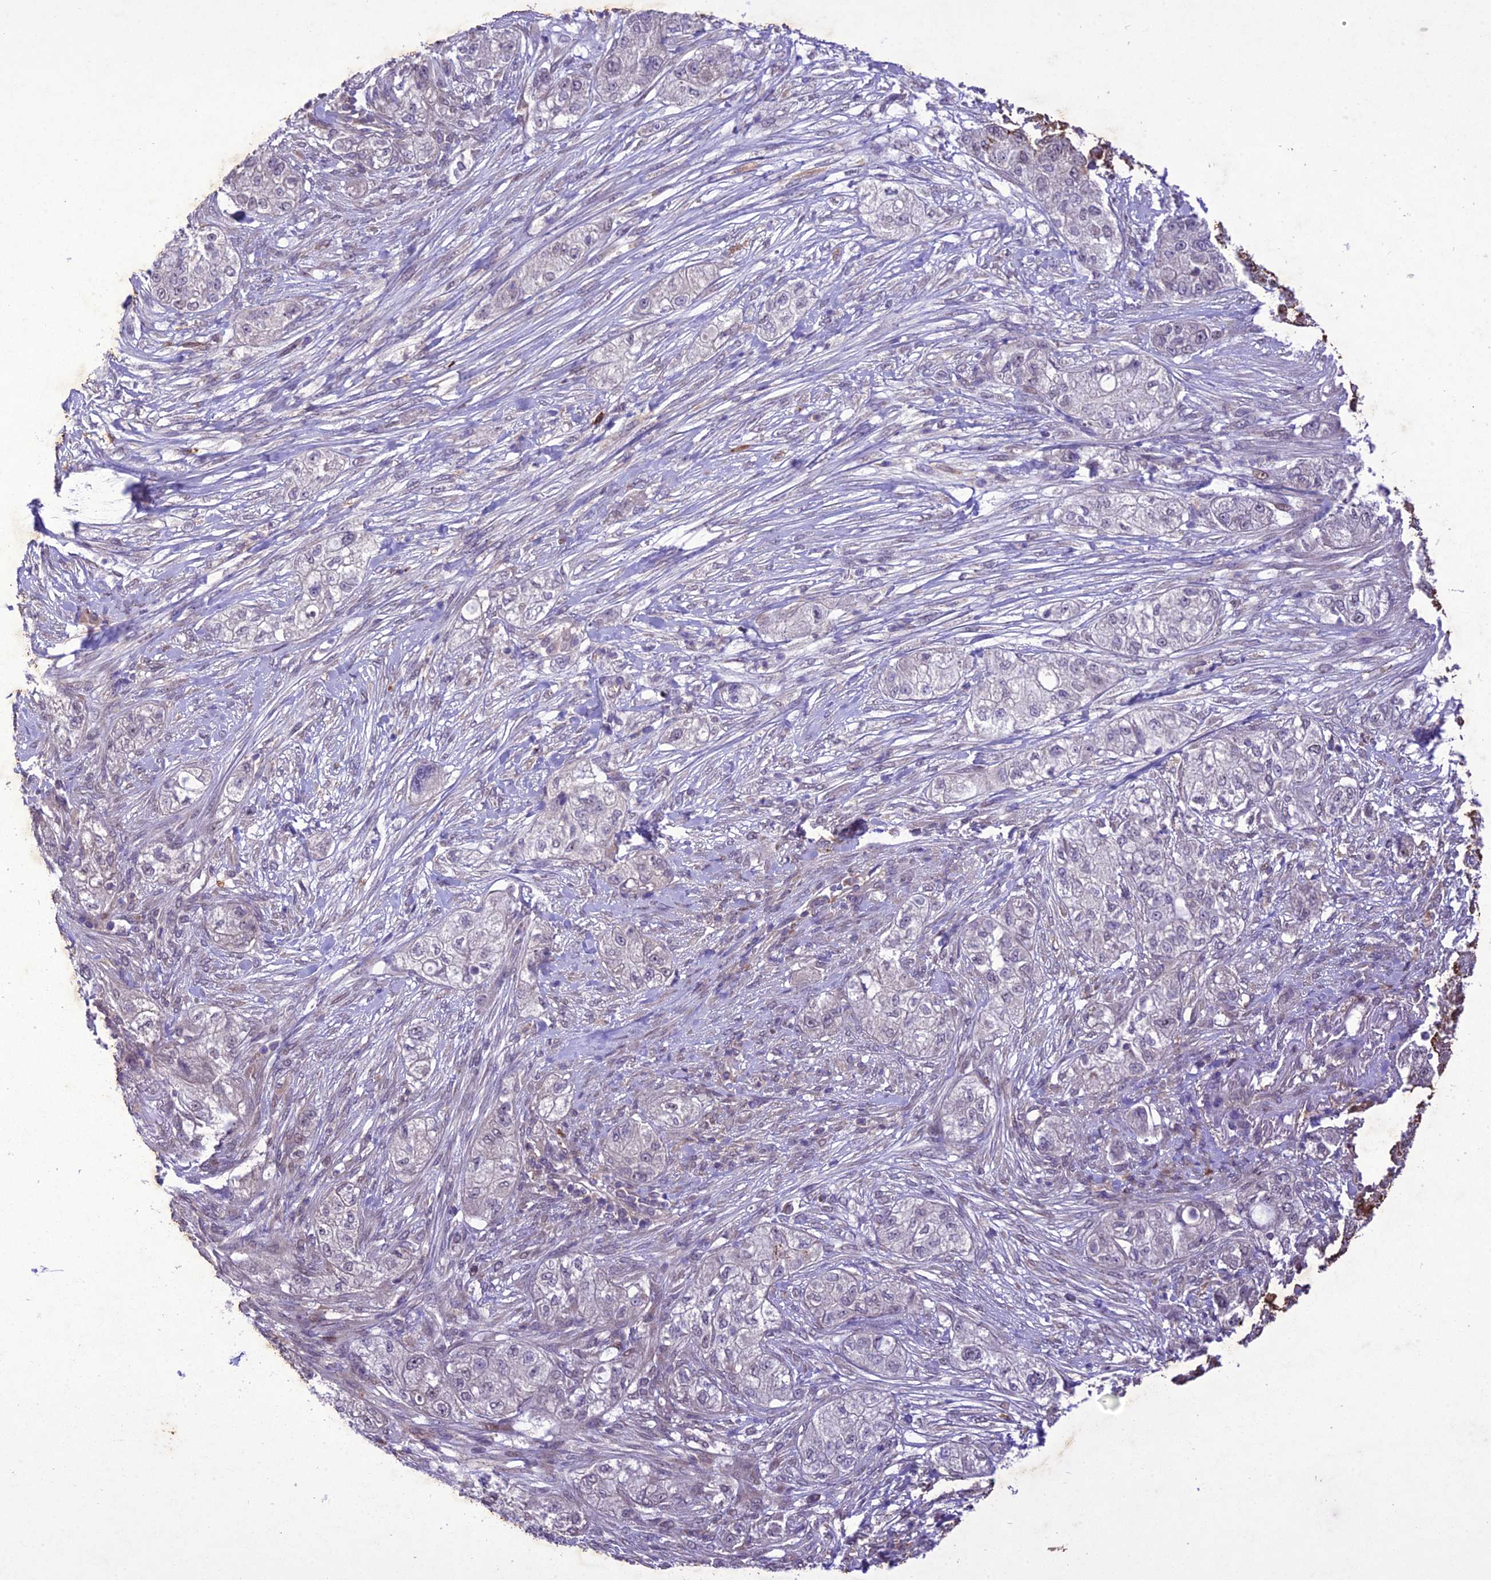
{"staining": {"intensity": "negative", "quantity": "none", "location": "none"}, "tissue": "pancreatic cancer", "cell_type": "Tumor cells", "image_type": "cancer", "snomed": [{"axis": "morphology", "description": "Adenocarcinoma, NOS"}, {"axis": "topography", "description": "Pancreas"}], "caption": "Human pancreatic adenocarcinoma stained for a protein using immunohistochemistry (IHC) shows no positivity in tumor cells.", "gene": "ANKRD52", "patient": {"sex": "female", "age": 78}}